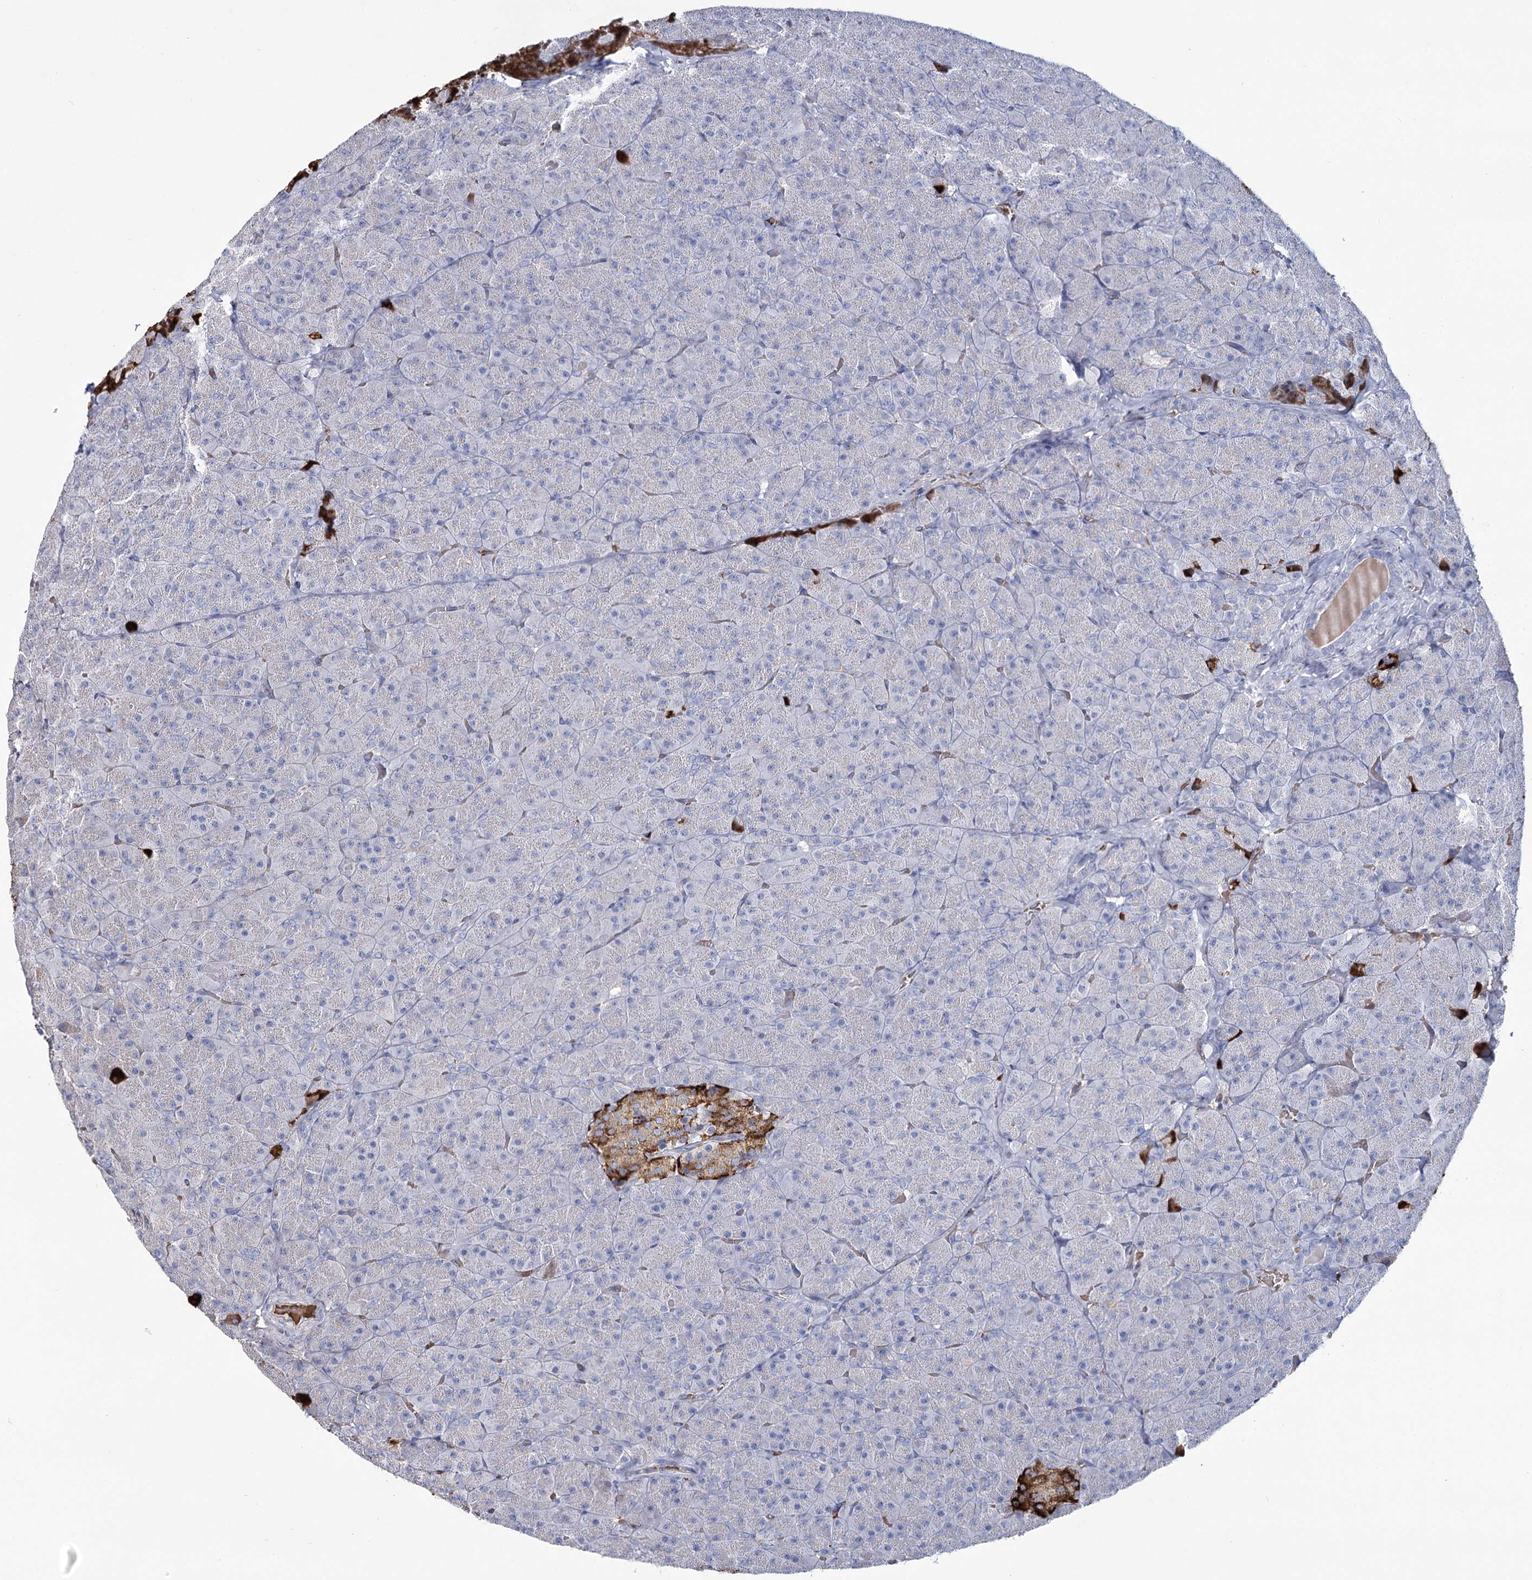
{"staining": {"intensity": "negative", "quantity": "none", "location": "none"}, "tissue": "pancreas", "cell_type": "Exocrine glandular cells", "image_type": "normal", "snomed": [{"axis": "morphology", "description": "Normal tissue, NOS"}, {"axis": "topography", "description": "Pancreas"}], "caption": "The photomicrograph displays no staining of exocrine glandular cells in normal pancreas.", "gene": "GBF1", "patient": {"sex": "male", "age": 36}}